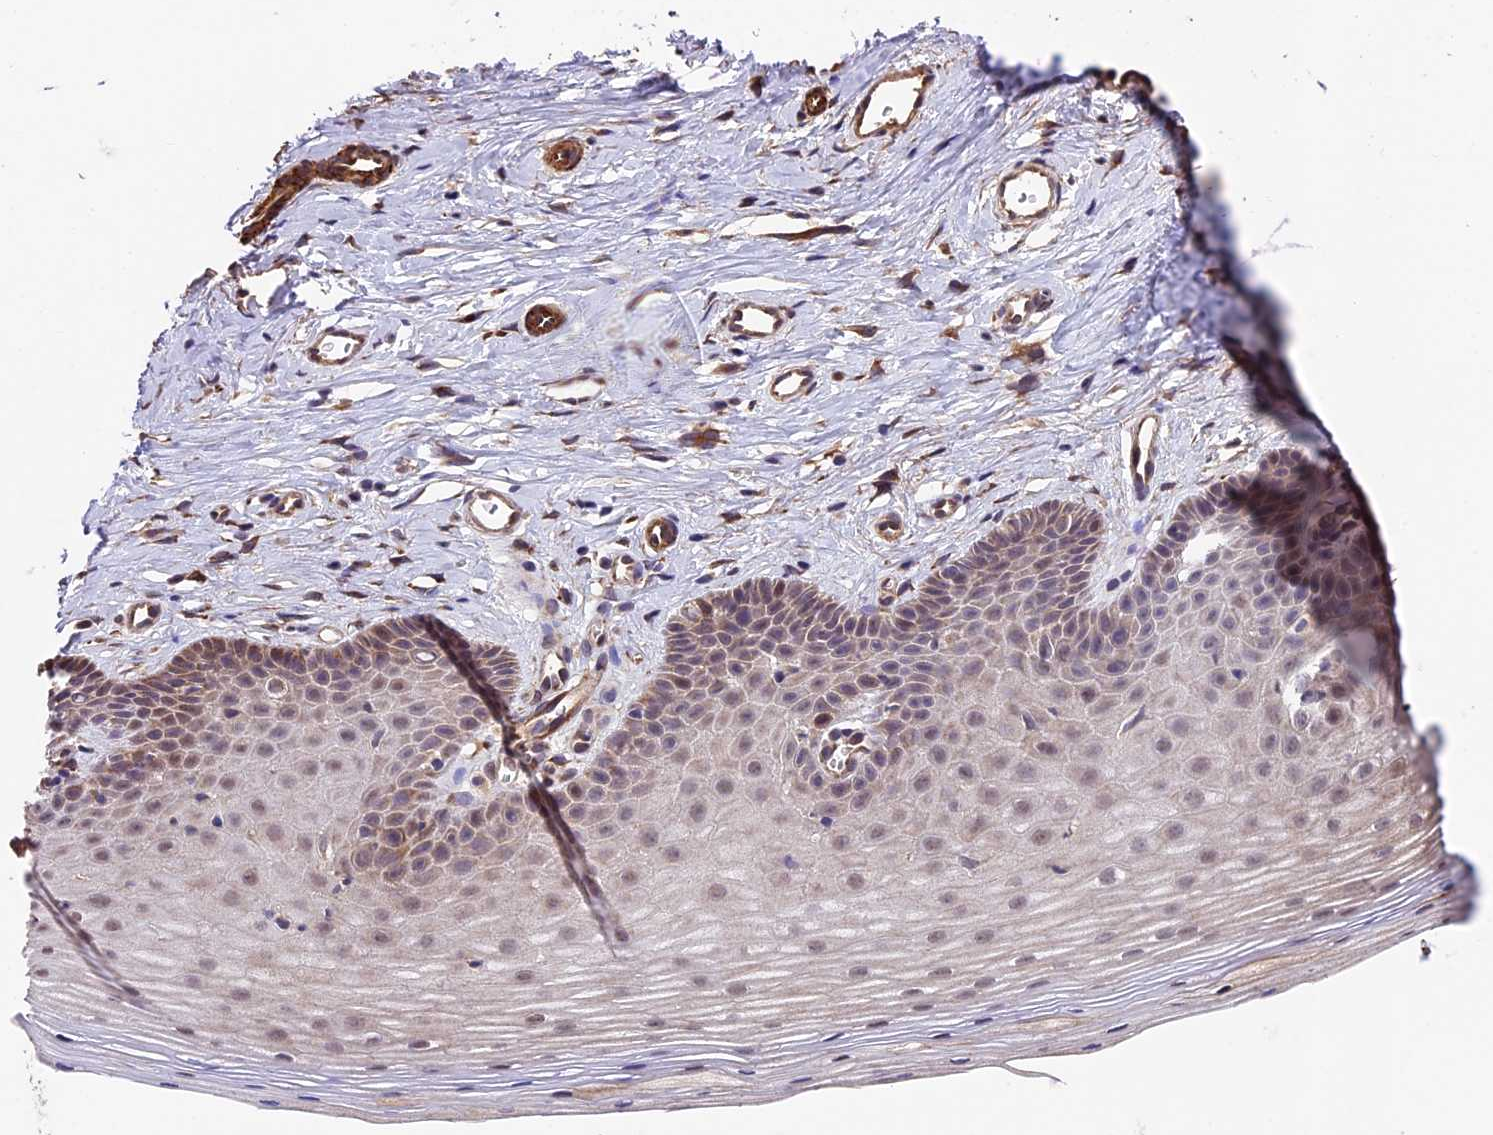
{"staining": {"intensity": "weak", "quantity": "<25%", "location": "cytoplasmic/membranous"}, "tissue": "cervix", "cell_type": "Glandular cells", "image_type": "normal", "snomed": [{"axis": "morphology", "description": "Normal tissue, NOS"}, {"axis": "topography", "description": "Cervix"}], "caption": "The micrograph displays no staining of glandular cells in normal cervix.", "gene": "LSM7", "patient": {"sex": "female", "age": 36}}